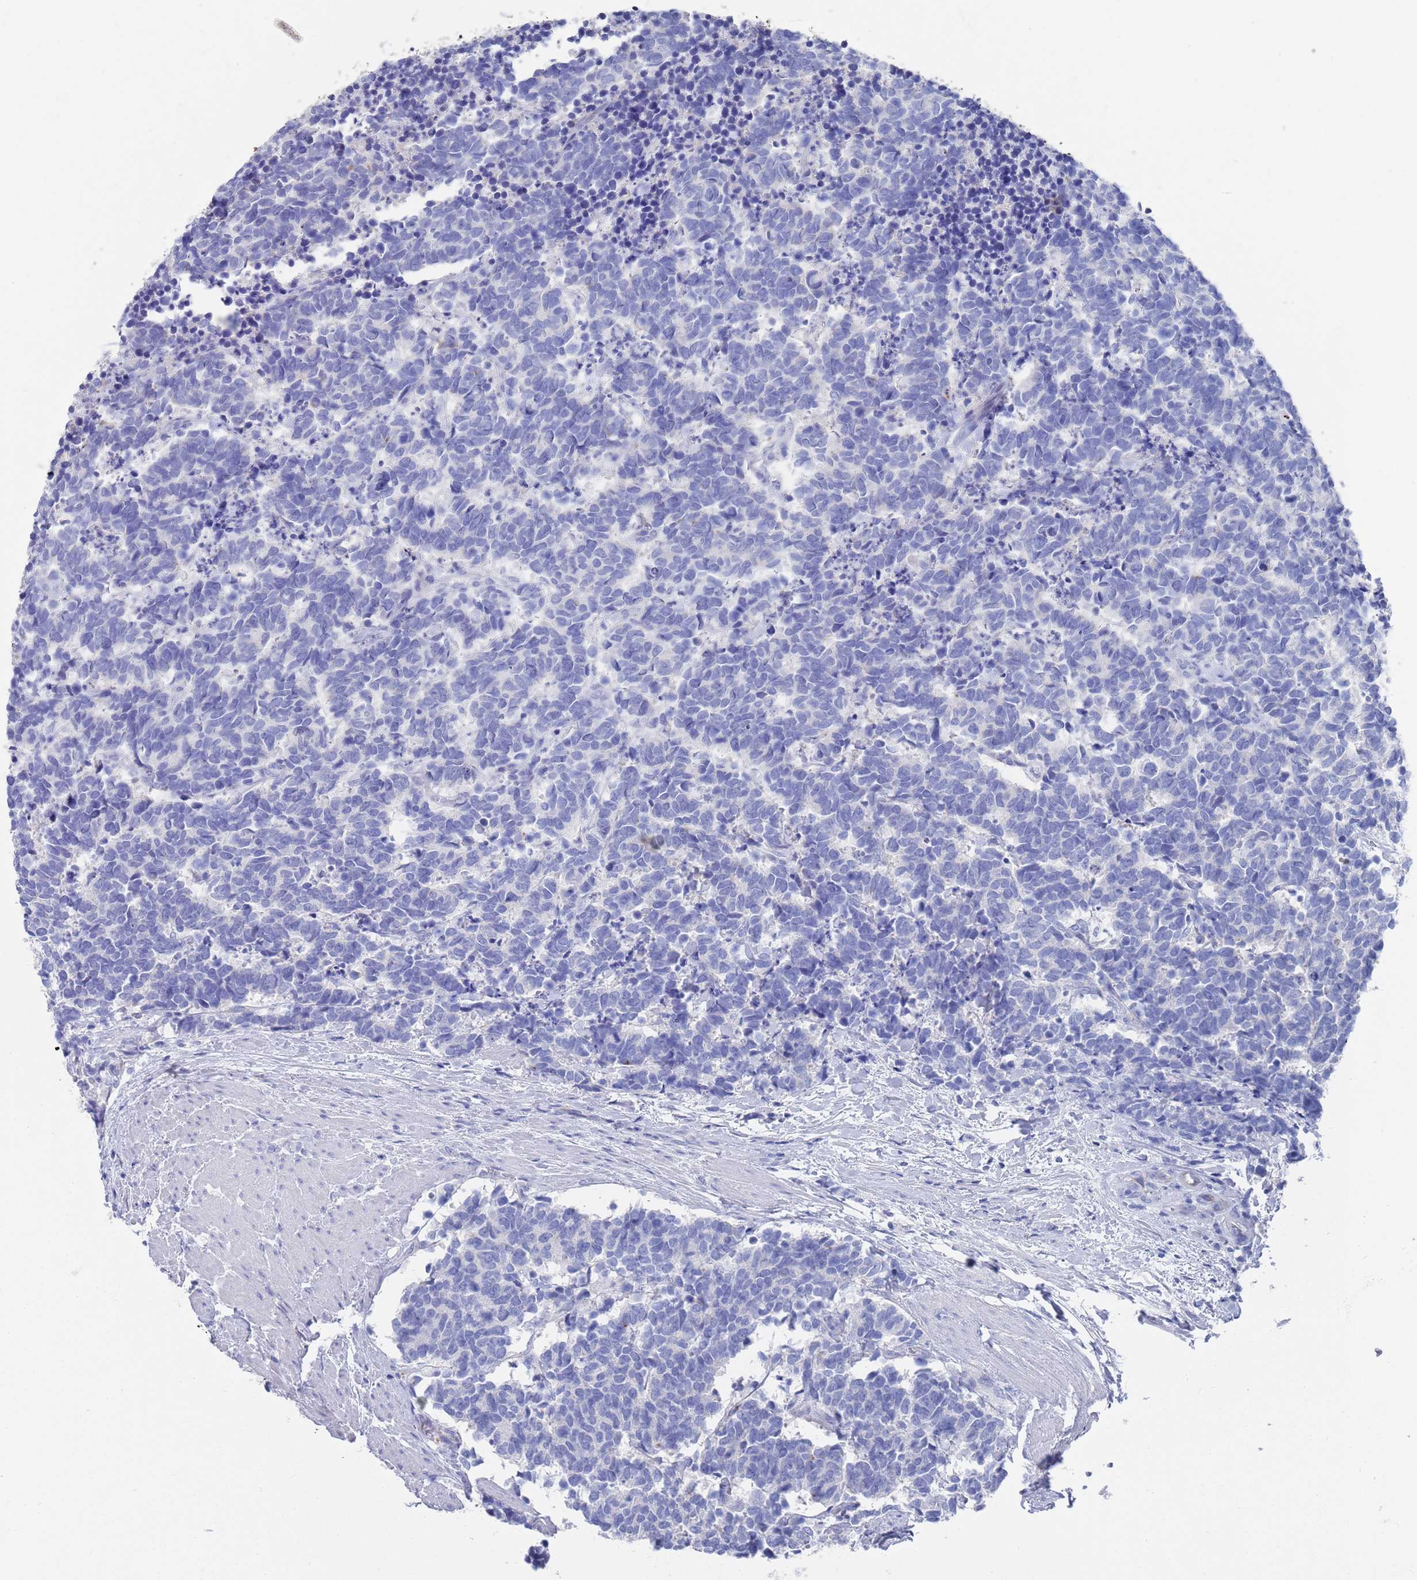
{"staining": {"intensity": "negative", "quantity": "none", "location": "none"}, "tissue": "carcinoid", "cell_type": "Tumor cells", "image_type": "cancer", "snomed": [{"axis": "morphology", "description": "Carcinoma, NOS"}, {"axis": "morphology", "description": "Carcinoid, malignant, NOS"}, {"axis": "topography", "description": "Prostate"}], "caption": "This is an IHC histopathology image of human carcinoma. There is no positivity in tumor cells.", "gene": "MTMR2", "patient": {"sex": "male", "age": 57}}